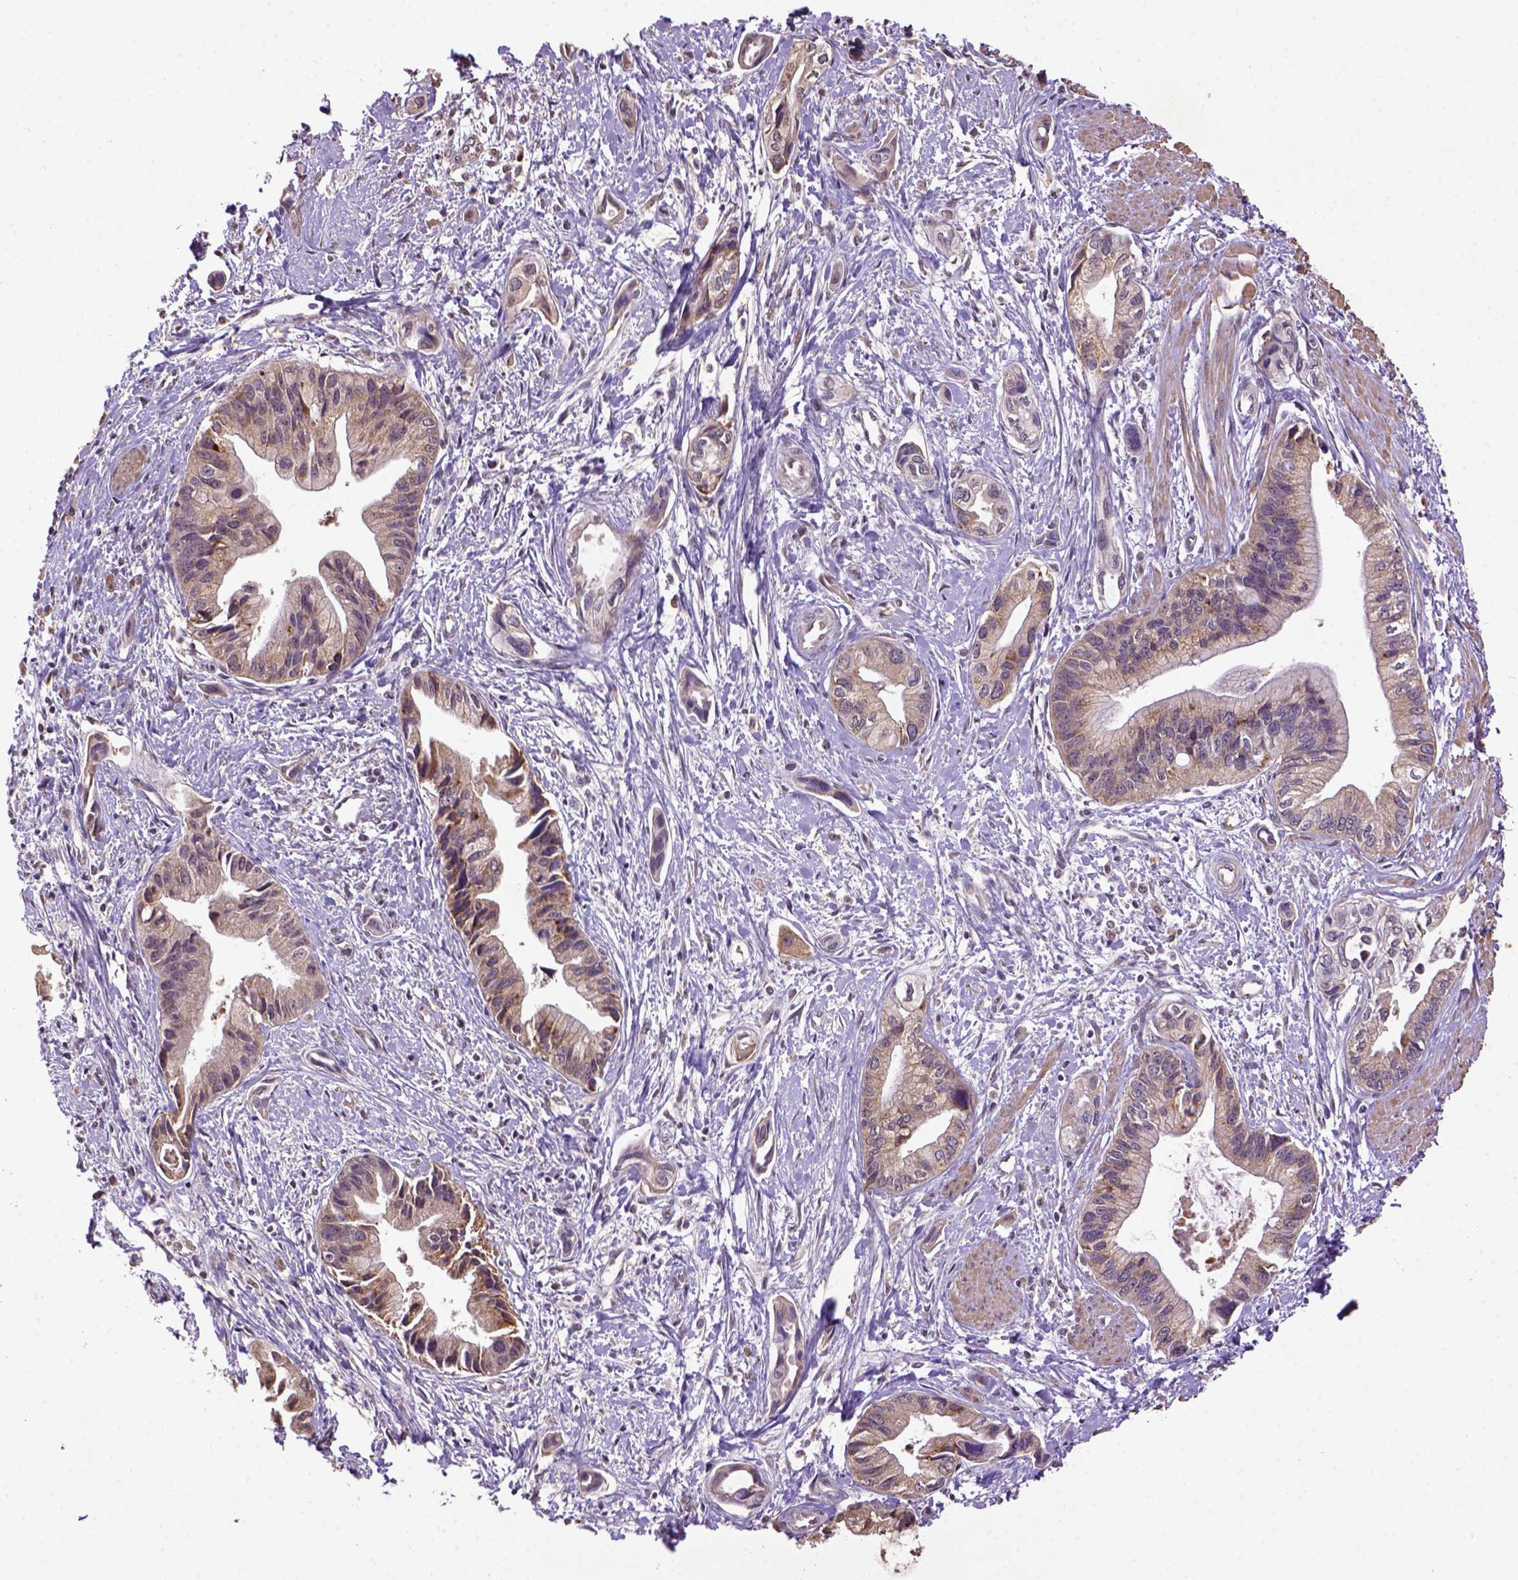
{"staining": {"intensity": "moderate", "quantity": "<25%", "location": "cytoplasmic/membranous"}, "tissue": "pancreatic cancer", "cell_type": "Tumor cells", "image_type": "cancer", "snomed": [{"axis": "morphology", "description": "Adenocarcinoma, NOS"}, {"axis": "topography", "description": "Pancreas"}], "caption": "Immunohistochemical staining of pancreatic cancer exhibits moderate cytoplasmic/membranous protein staining in approximately <25% of tumor cells. (DAB (3,3'-diaminobenzidine) IHC, brown staining for protein, blue staining for nuclei).", "gene": "WDR17", "patient": {"sex": "female", "age": 61}}